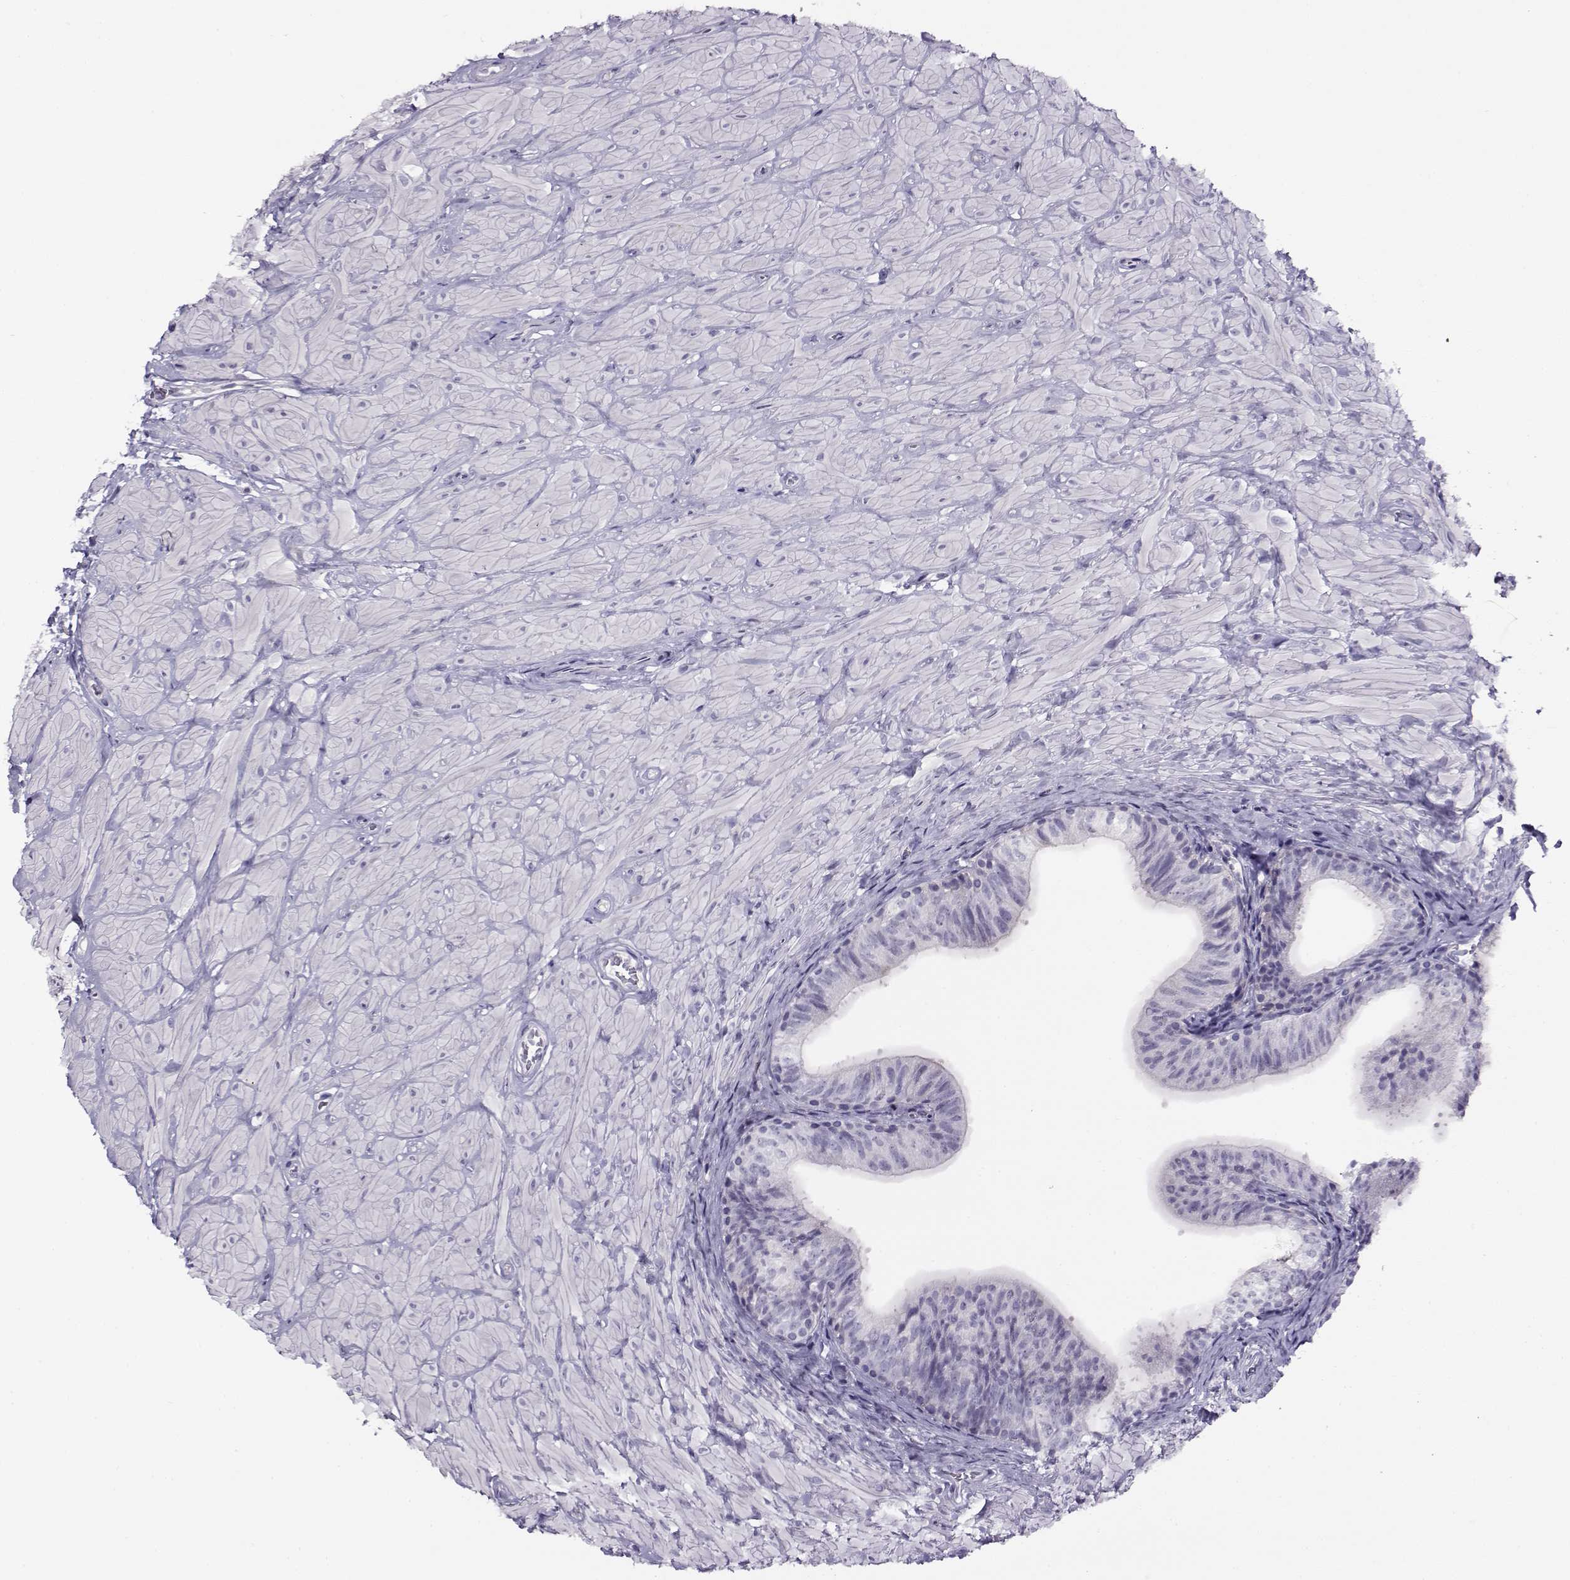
{"staining": {"intensity": "negative", "quantity": "none", "location": "none"}, "tissue": "epididymis", "cell_type": "Glandular cells", "image_type": "normal", "snomed": [{"axis": "morphology", "description": "Normal tissue, NOS"}, {"axis": "topography", "description": "Epididymis"}, {"axis": "topography", "description": "Vas deferens"}], "caption": "Epididymis stained for a protein using IHC exhibits no expression glandular cells.", "gene": "FEZF1", "patient": {"sex": "male", "age": 23}}